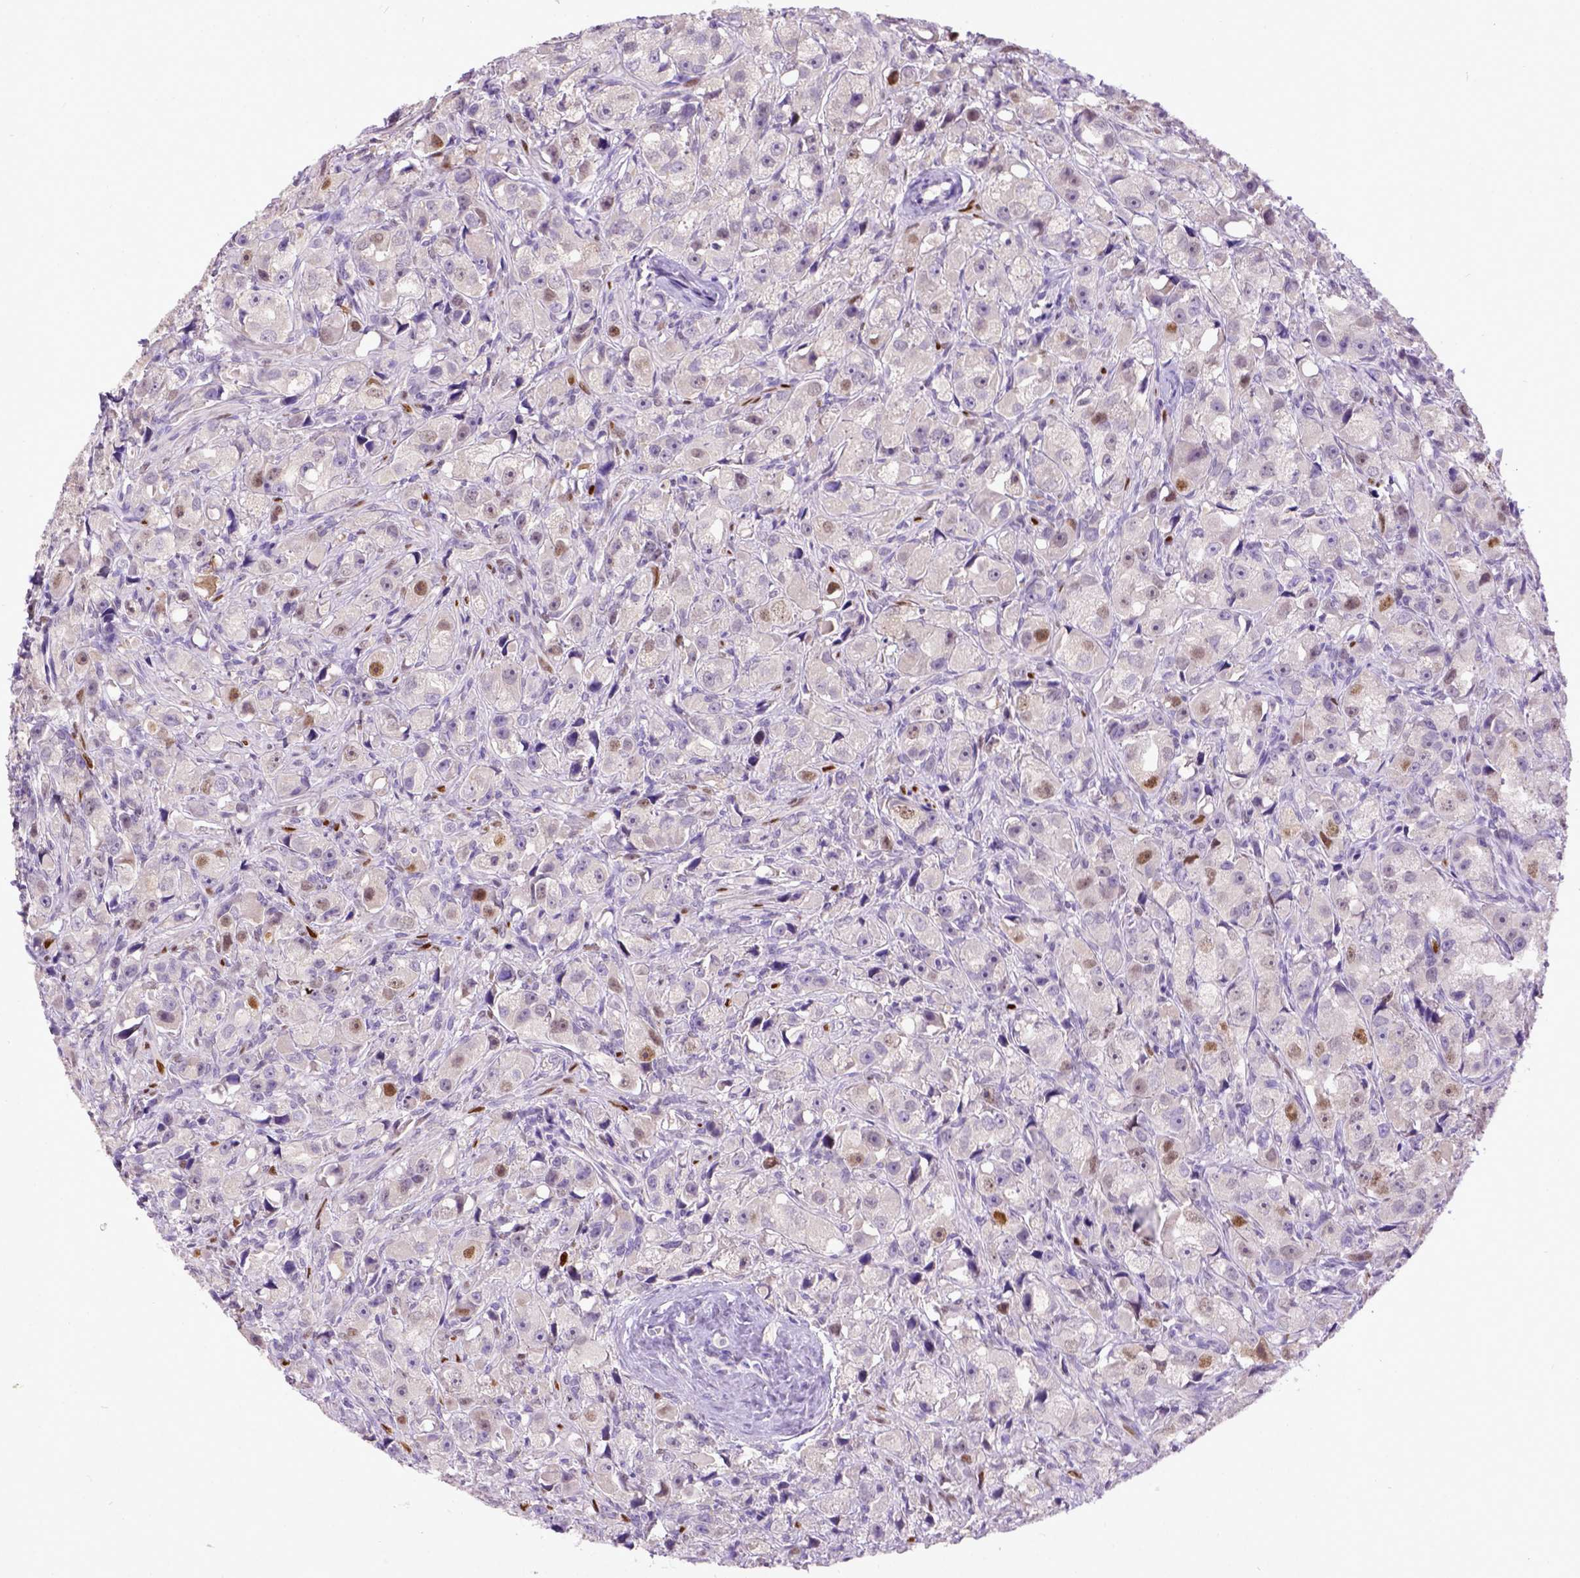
{"staining": {"intensity": "negative", "quantity": "none", "location": "none"}, "tissue": "prostate cancer", "cell_type": "Tumor cells", "image_type": "cancer", "snomed": [{"axis": "morphology", "description": "Adenocarcinoma, High grade"}, {"axis": "topography", "description": "Prostate"}], "caption": "Immunohistochemical staining of human prostate cancer demonstrates no significant positivity in tumor cells.", "gene": "CDKN1A", "patient": {"sex": "male", "age": 75}}